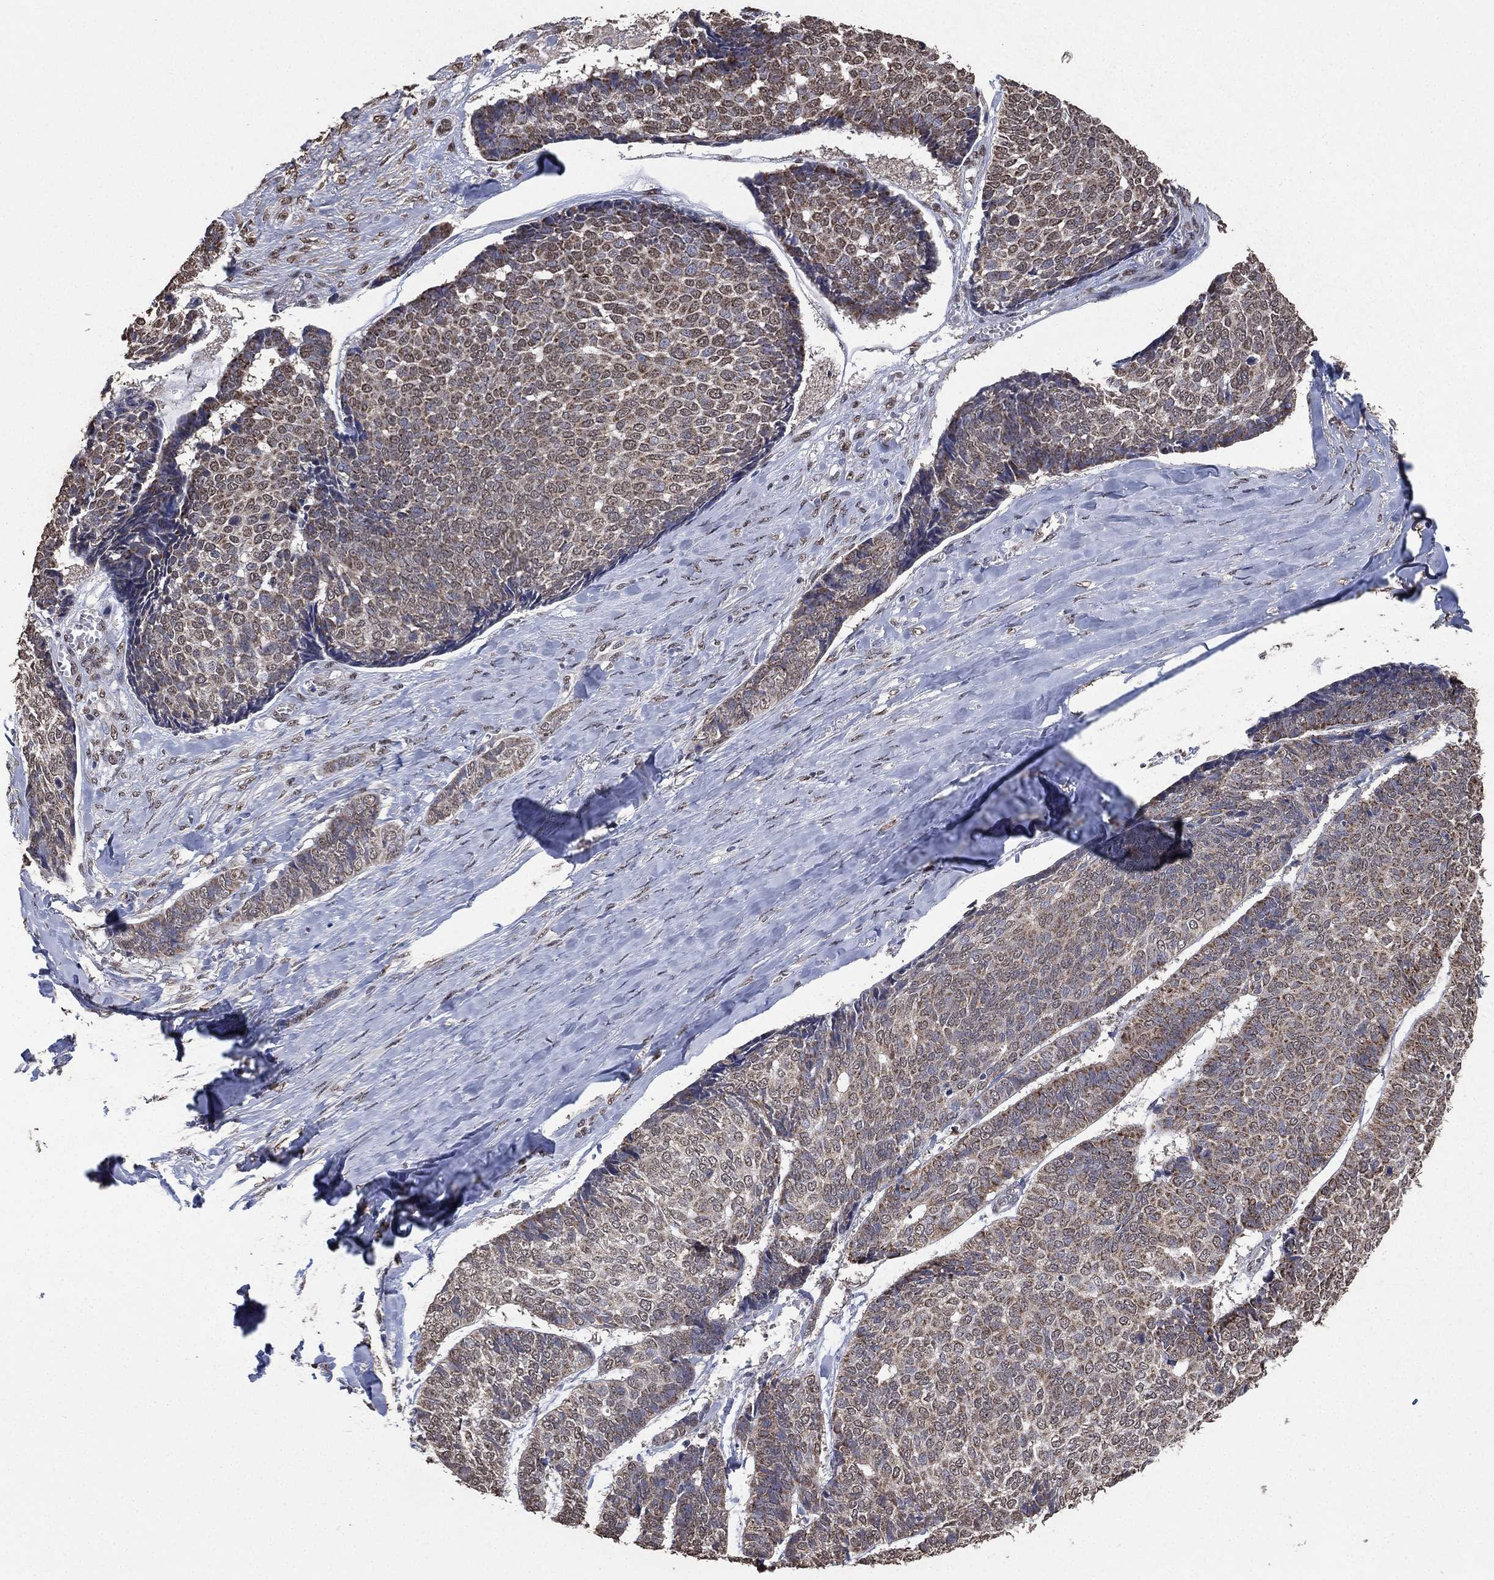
{"staining": {"intensity": "weak", "quantity": "25%-75%", "location": "cytoplasmic/membranous,nuclear"}, "tissue": "skin cancer", "cell_type": "Tumor cells", "image_type": "cancer", "snomed": [{"axis": "morphology", "description": "Basal cell carcinoma"}, {"axis": "topography", "description": "Skin"}], "caption": "Skin cancer (basal cell carcinoma) stained for a protein shows weak cytoplasmic/membranous and nuclear positivity in tumor cells. The staining is performed using DAB brown chromogen to label protein expression. The nuclei are counter-stained blue using hematoxylin.", "gene": "ALDH7A1", "patient": {"sex": "male", "age": 86}}